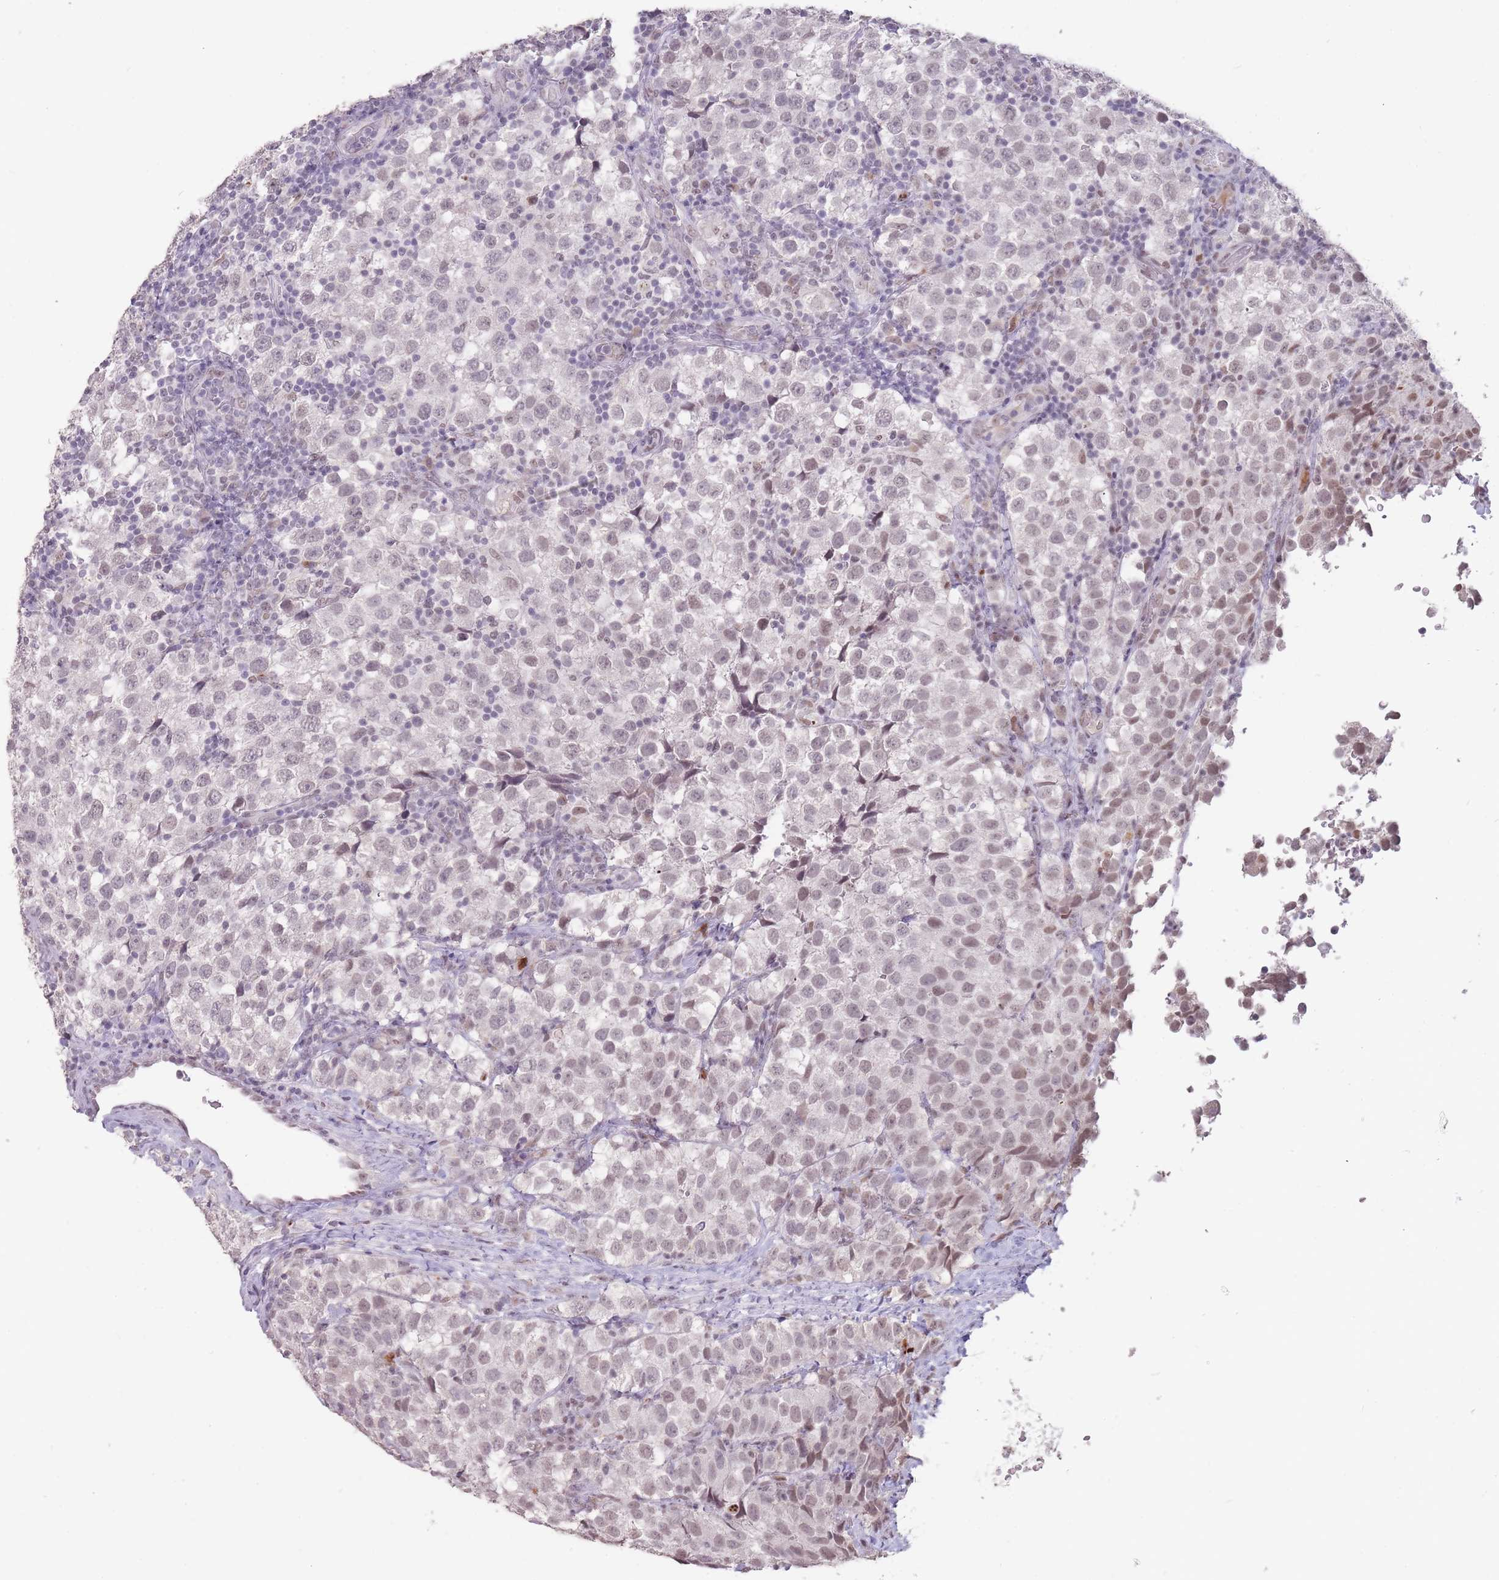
{"staining": {"intensity": "negative", "quantity": "none", "location": "none"}, "tissue": "testis cancer", "cell_type": "Tumor cells", "image_type": "cancer", "snomed": [{"axis": "morphology", "description": "Seminoma, NOS"}, {"axis": "topography", "description": "Testis"}], "caption": "IHC photomicrograph of neoplastic tissue: human testis cancer stained with DAB exhibits no significant protein staining in tumor cells.", "gene": "HNRNPUL1", "patient": {"sex": "male", "age": 34}}